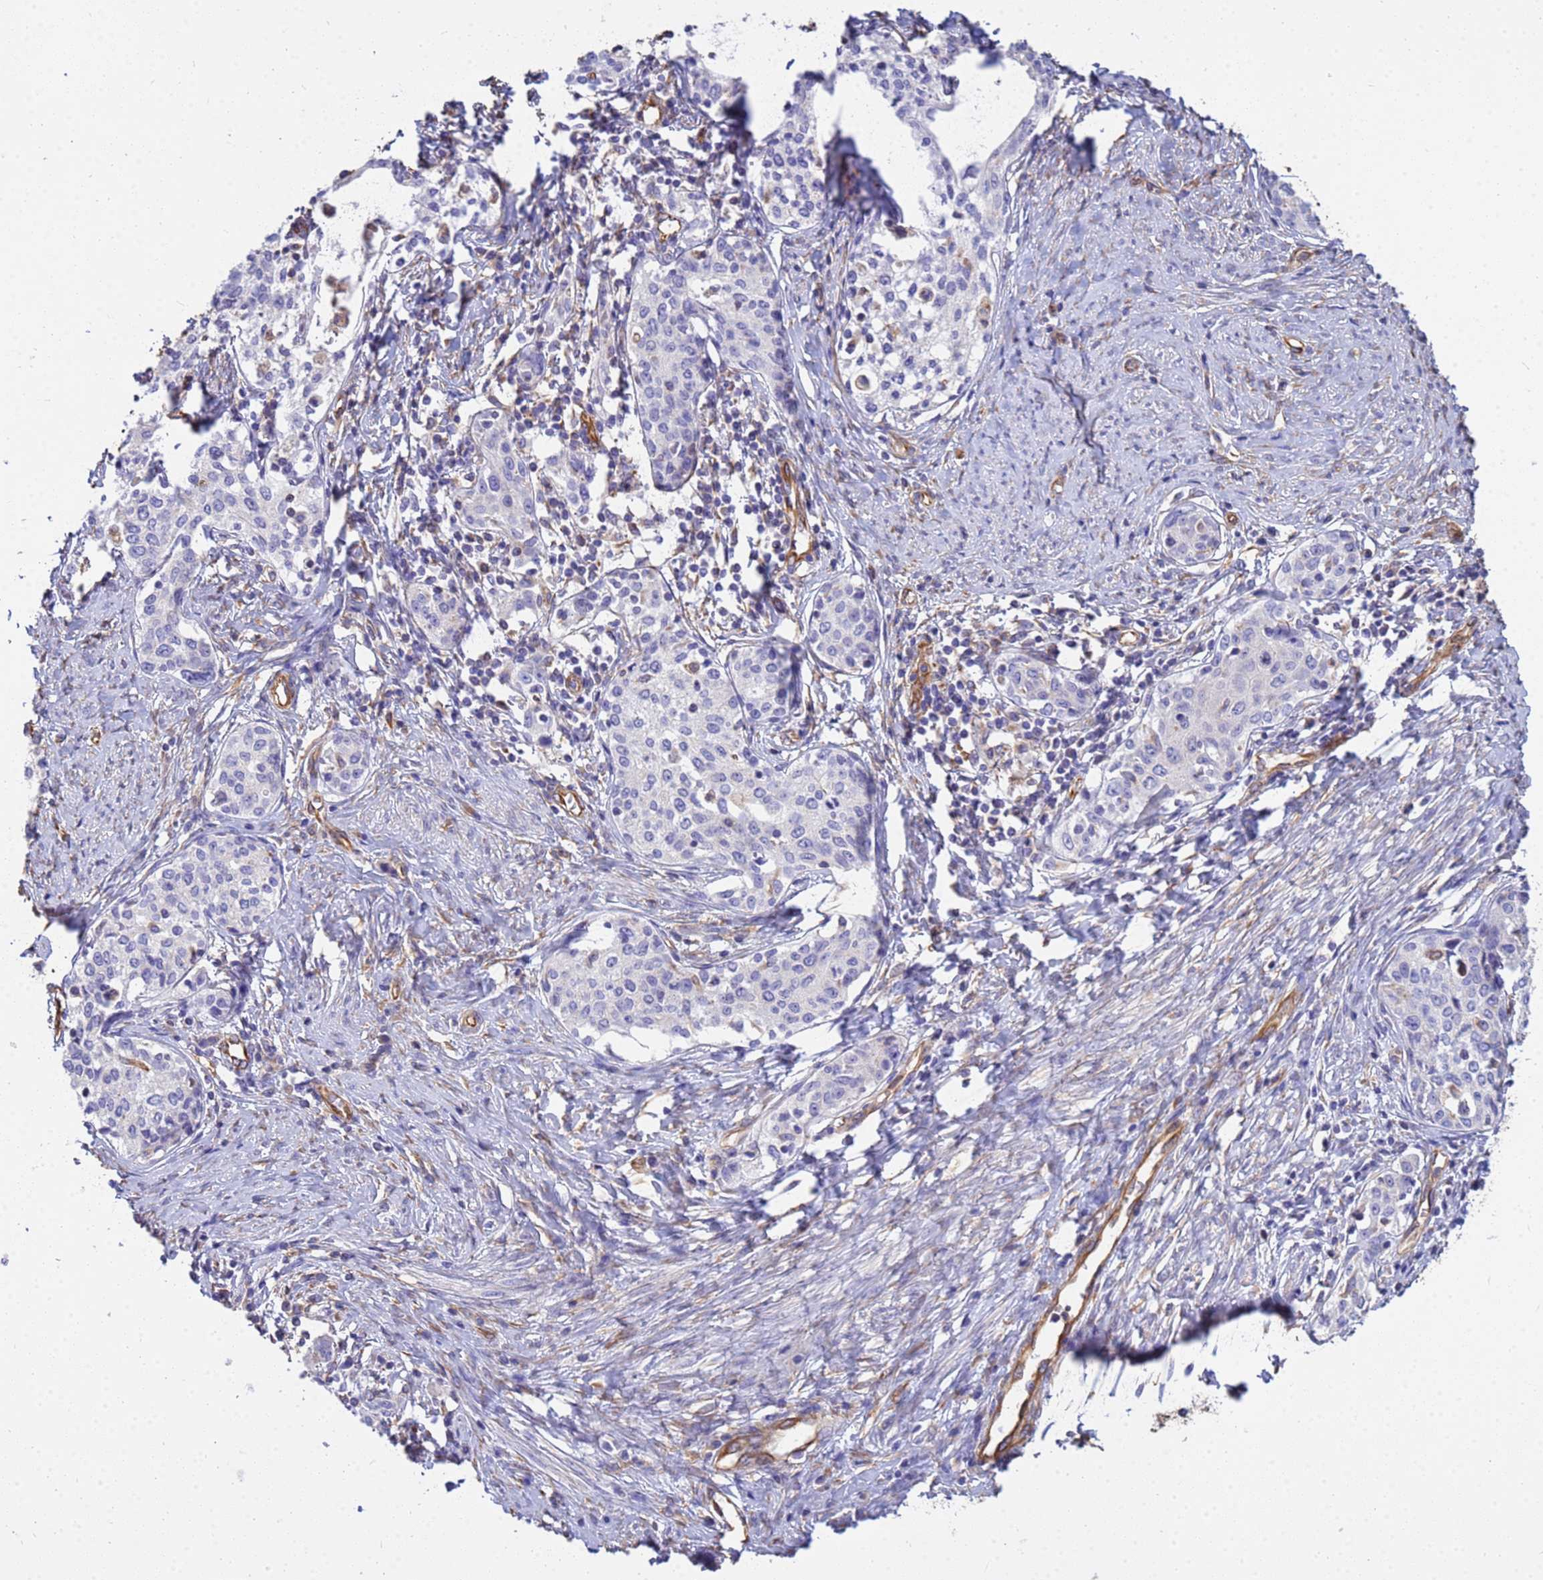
{"staining": {"intensity": "negative", "quantity": "none", "location": "none"}, "tissue": "cervical cancer", "cell_type": "Tumor cells", "image_type": "cancer", "snomed": [{"axis": "morphology", "description": "Squamous cell carcinoma, NOS"}, {"axis": "morphology", "description": "Adenocarcinoma, NOS"}, {"axis": "topography", "description": "Cervix"}], "caption": "IHC histopathology image of neoplastic tissue: human squamous cell carcinoma (cervical) stained with DAB (3,3'-diaminobenzidine) demonstrates no significant protein staining in tumor cells. (Stains: DAB (3,3'-diaminobenzidine) immunohistochemistry with hematoxylin counter stain, Microscopy: brightfield microscopy at high magnification).", "gene": "TCEAL3", "patient": {"sex": "female", "age": 52}}